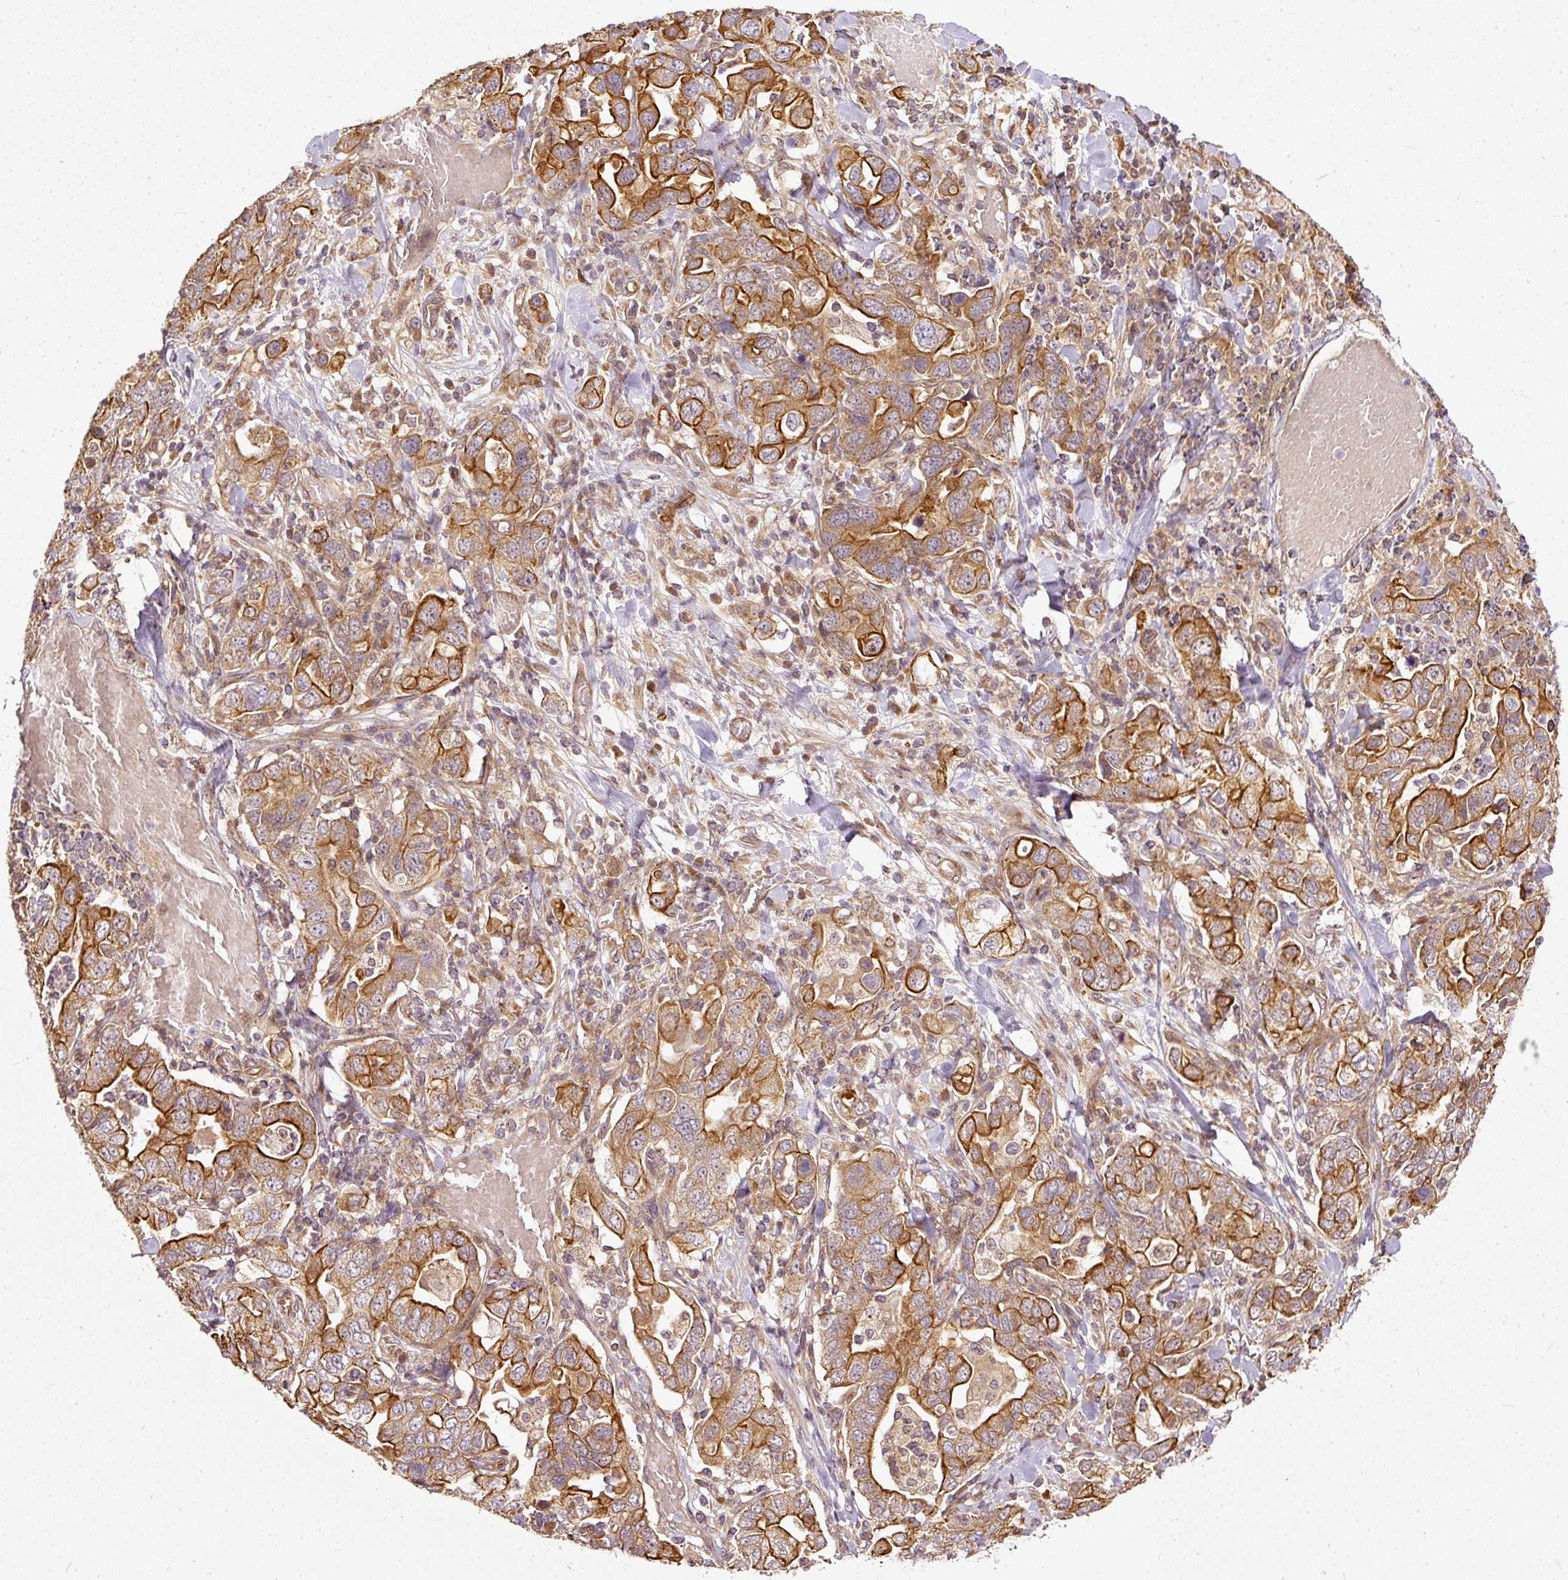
{"staining": {"intensity": "strong", "quantity": ">75%", "location": "cytoplasmic/membranous"}, "tissue": "stomach cancer", "cell_type": "Tumor cells", "image_type": "cancer", "snomed": [{"axis": "morphology", "description": "Adenocarcinoma, NOS"}, {"axis": "topography", "description": "Stomach, upper"}, {"axis": "topography", "description": "Stomach"}], "caption": "Approximately >75% of tumor cells in human stomach cancer exhibit strong cytoplasmic/membranous protein expression as visualized by brown immunohistochemical staining.", "gene": "MIF4GD", "patient": {"sex": "male", "age": 62}}